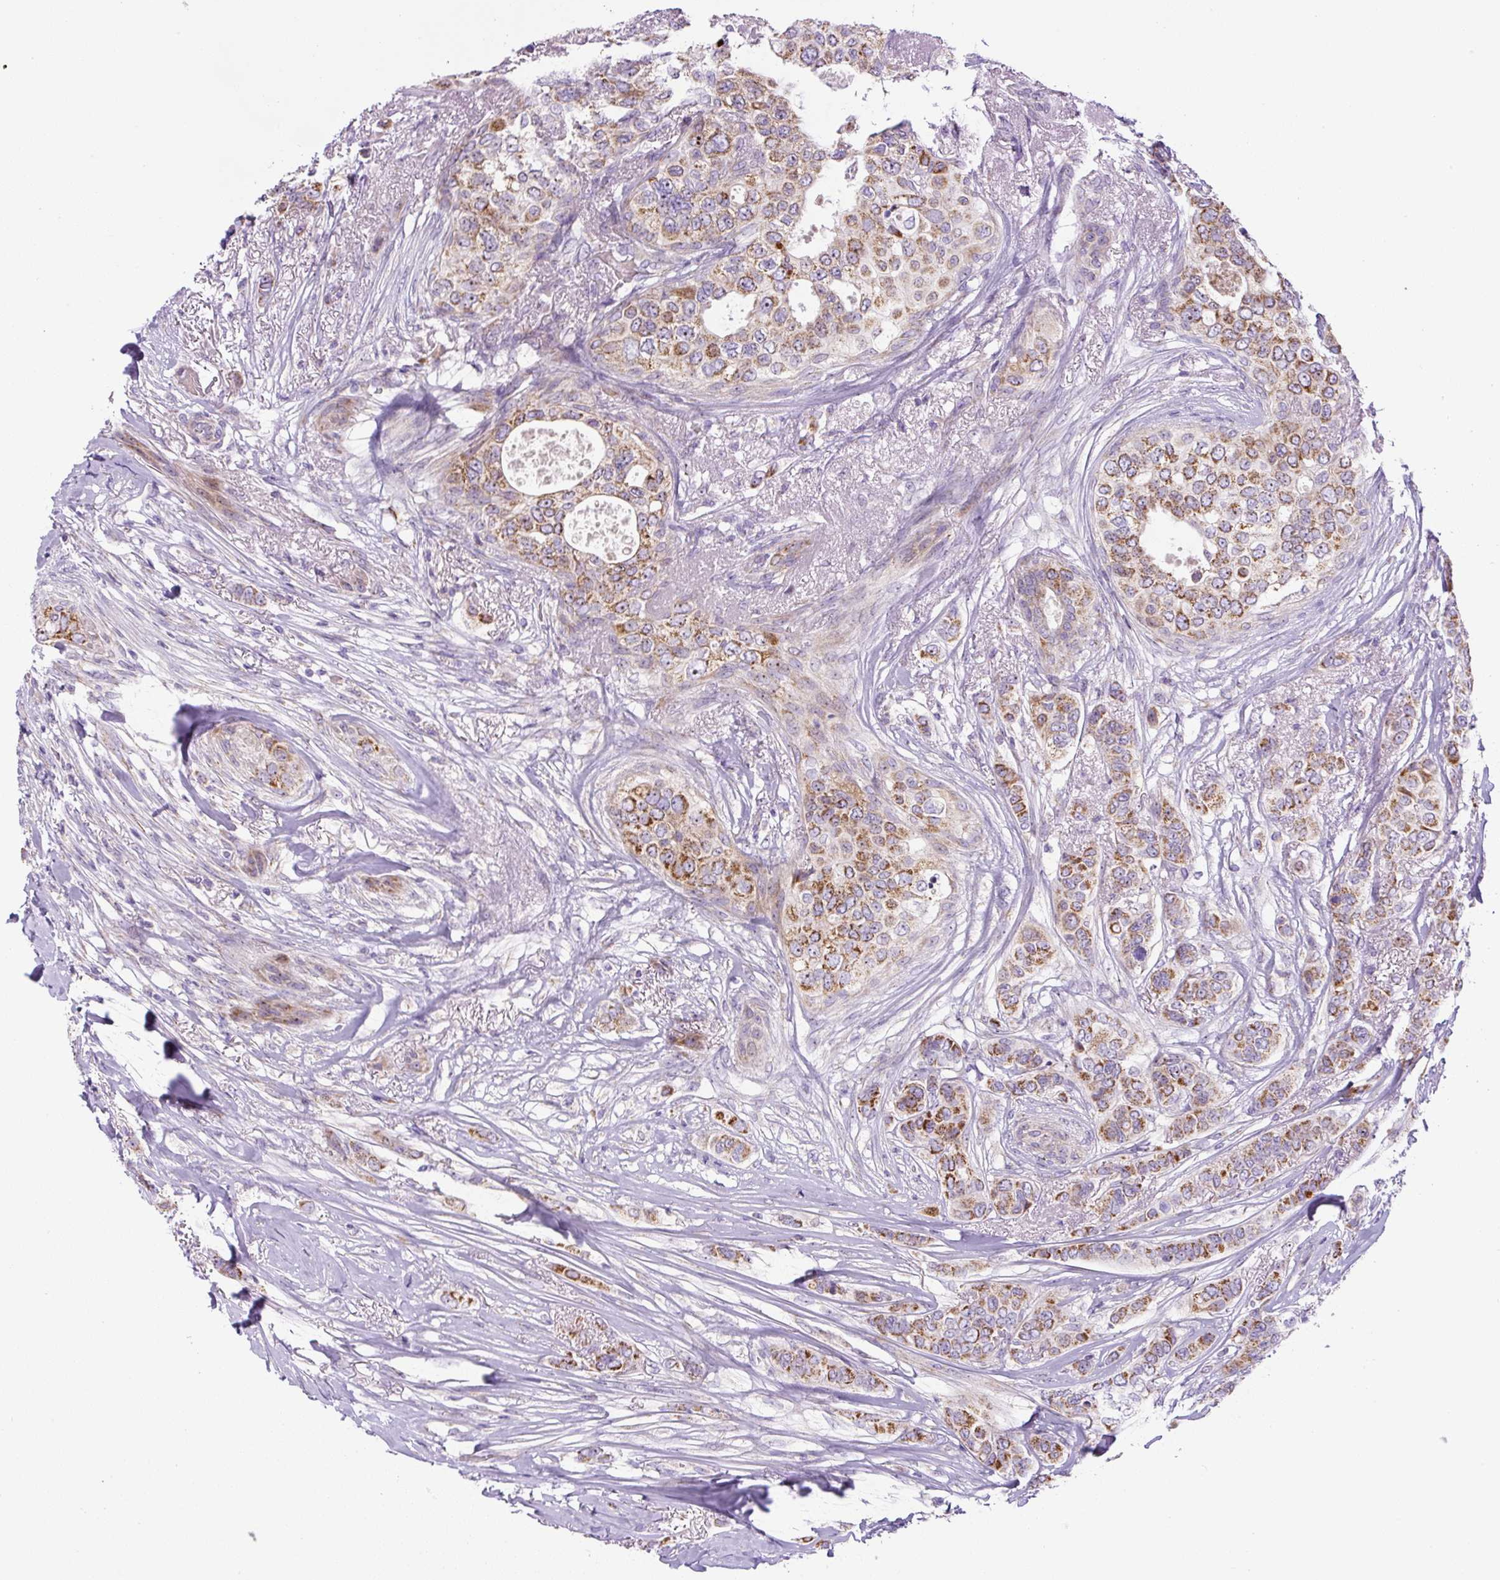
{"staining": {"intensity": "moderate", "quantity": ">75%", "location": "cytoplasmic/membranous"}, "tissue": "breast cancer", "cell_type": "Tumor cells", "image_type": "cancer", "snomed": [{"axis": "morphology", "description": "Lobular carcinoma"}, {"axis": "topography", "description": "Breast"}], "caption": "Tumor cells show moderate cytoplasmic/membranous expression in about >75% of cells in lobular carcinoma (breast).", "gene": "ZNF596", "patient": {"sex": "female", "age": 51}}